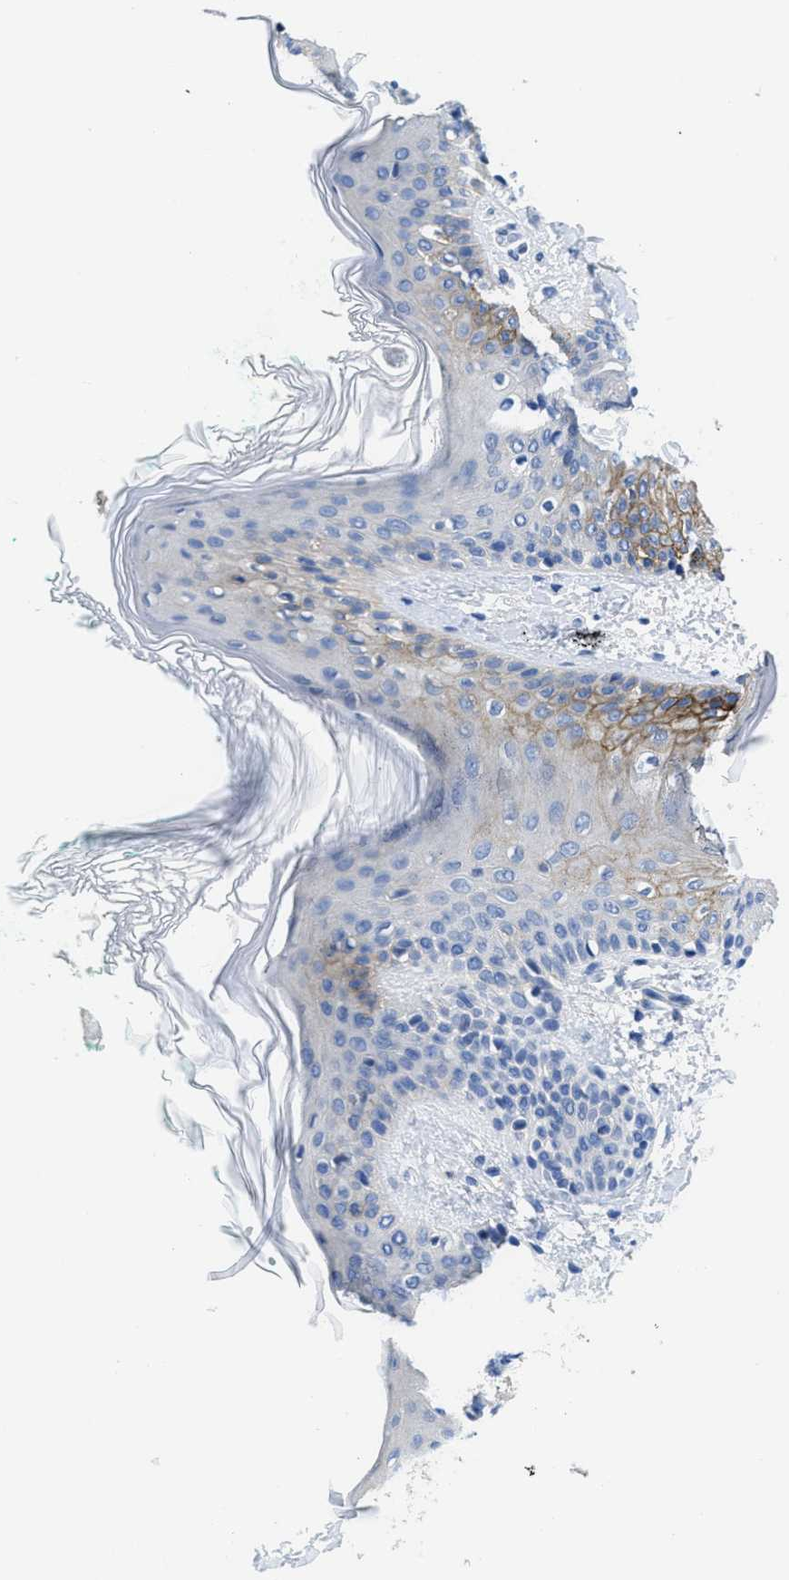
{"staining": {"intensity": "negative", "quantity": "none", "location": "none"}, "tissue": "skin", "cell_type": "Fibroblasts", "image_type": "normal", "snomed": [{"axis": "morphology", "description": "Normal tissue, NOS"}, {"axis": "topography", "description": "Skin"}], "caption": "Photomicrograph shows no significant protein expression in fibroblasts of unremarkable skin.", "gene": "CA9", "patient": {"sex": "male", "age": 16}}